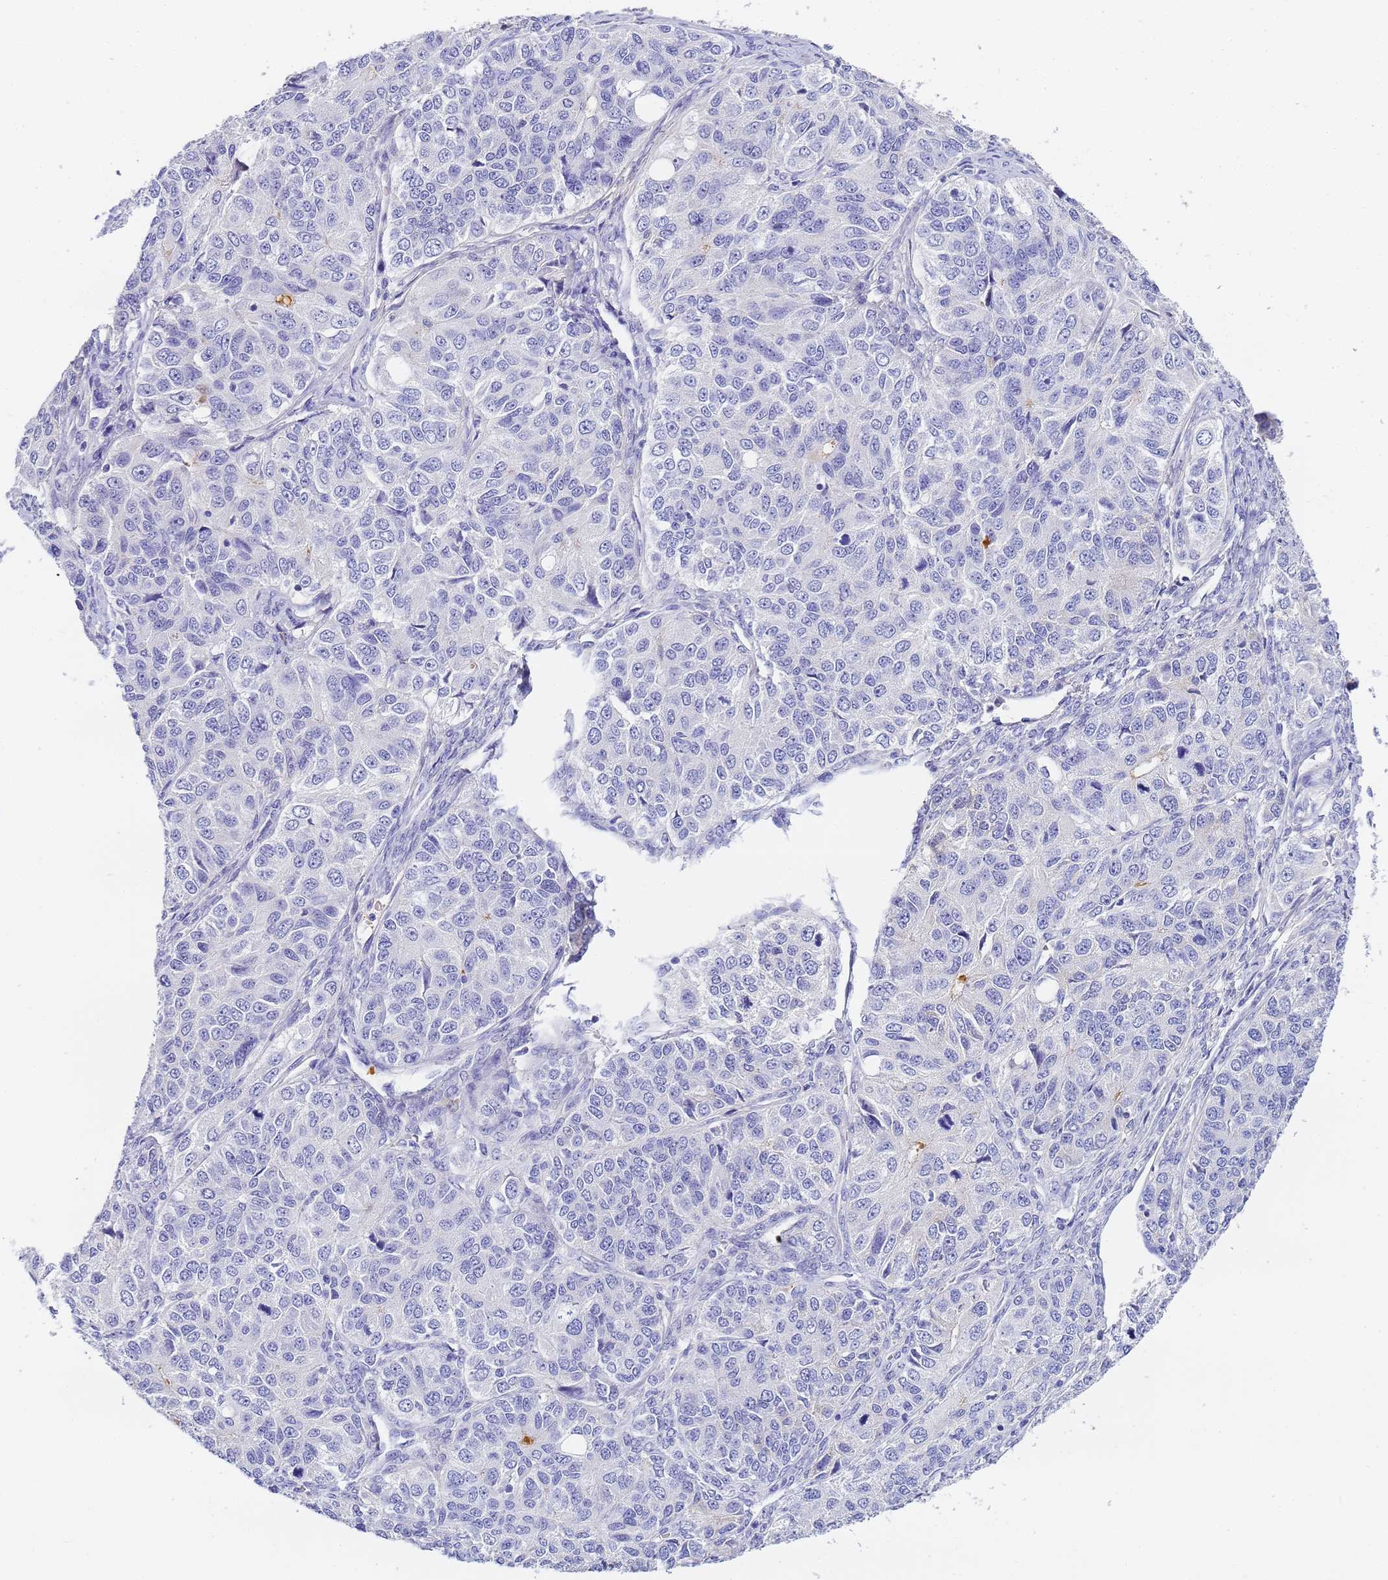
{"staining": {"intensity": "negative", "quantity": "none", "location": "none"}, "tissue": "ovarian cancer", "cell_type": "Tumor cells", "image_type": "cancer", "snomed": [{"axis": "morphology", "description": "Carcinoma, endometroid"}, {"axis": "topography", "description": "Ovary"}], "caption": "DAB (3,3'-diaminobenzidine) immunohistochemical staining of ovarian cancer shows no significant expression in tumor cells.", "gene": "CFHR2", "patient": {"sex": "female", "age": 51}}